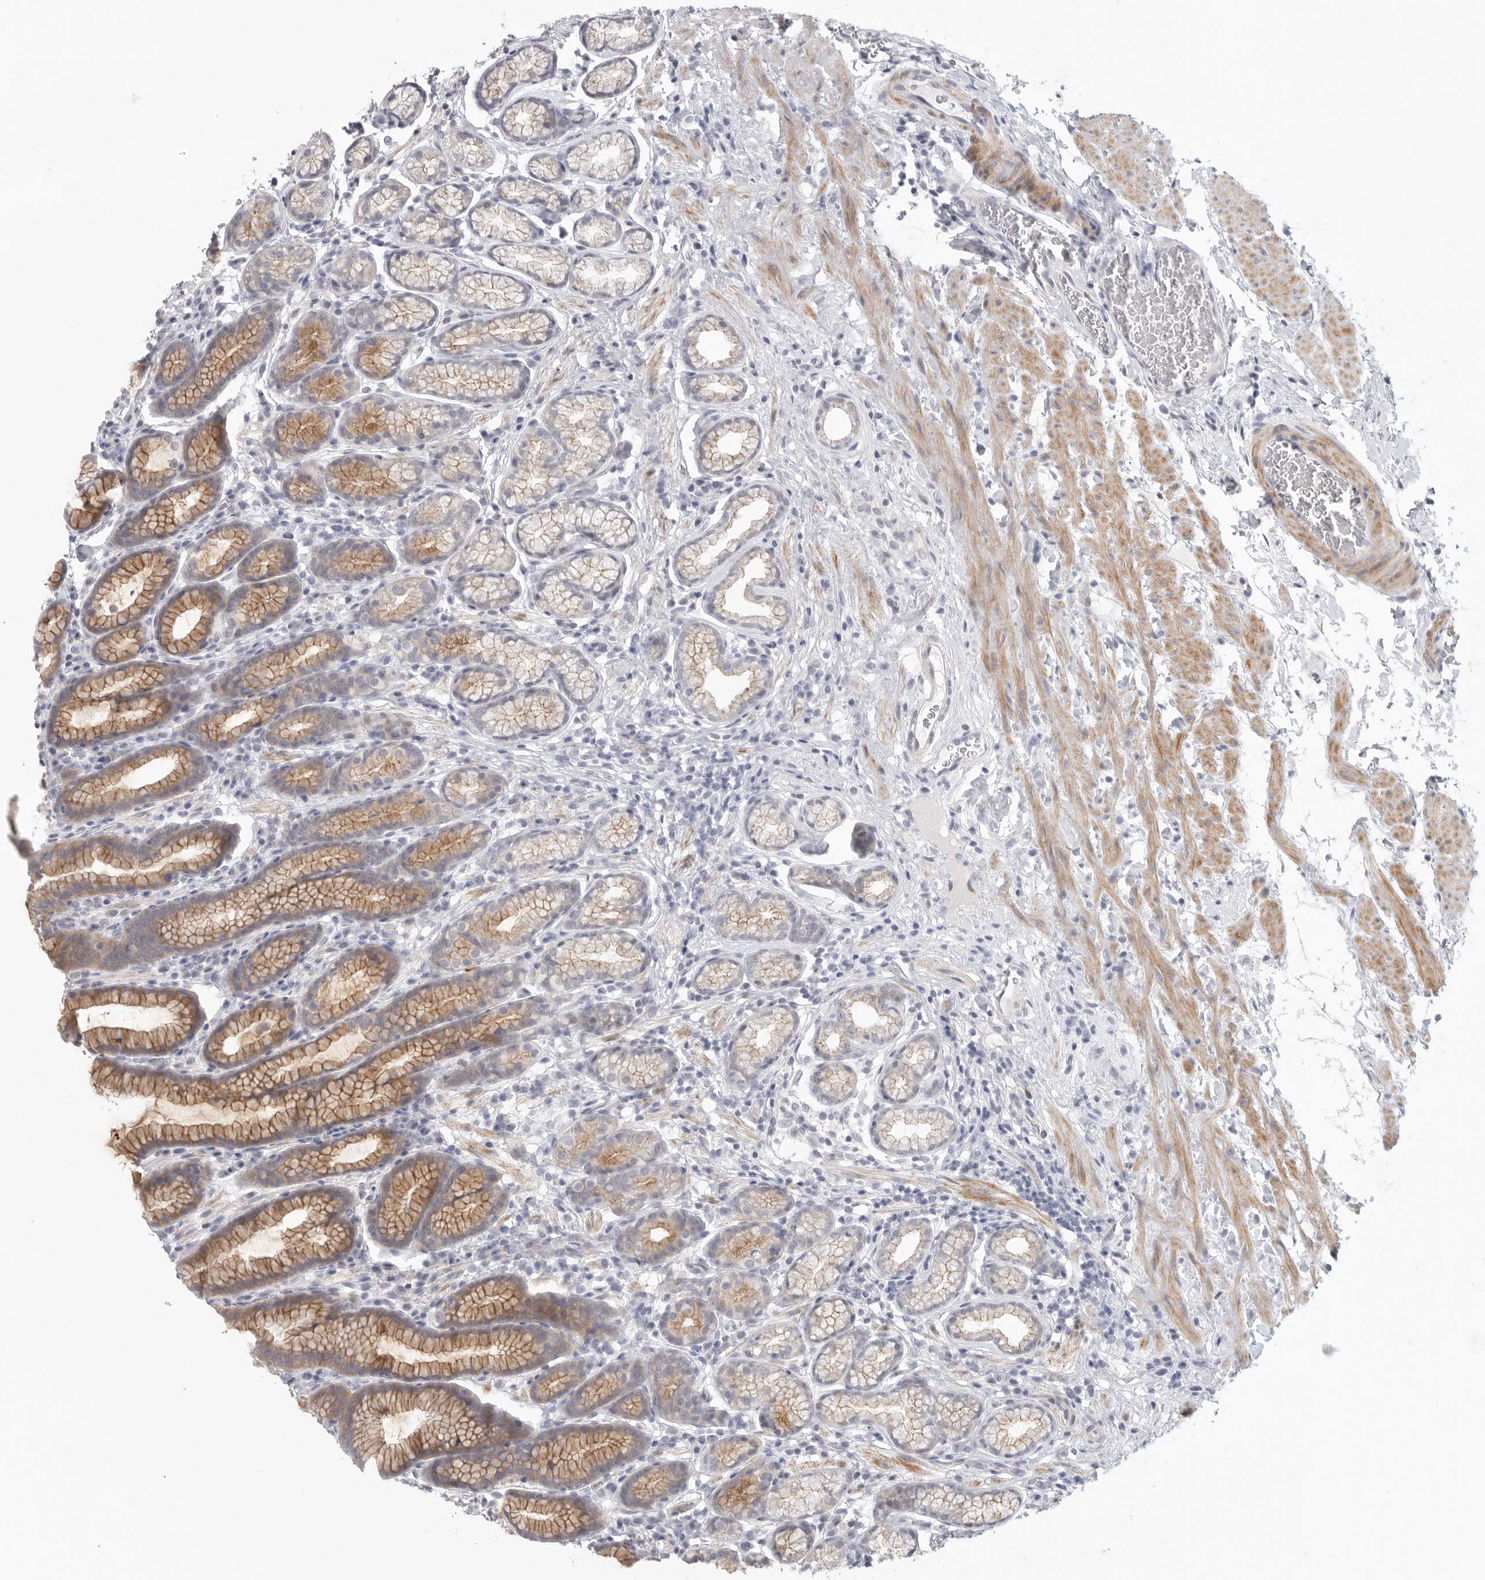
{"staining": {"intensity": "moderate", "quantity": "25%-75%", "location": "cytoplasmic/membranous"}, "tissue": "stomach", "cell_type": "Glandular cells", "image_type": "normal", "snomed": [{"axis": "morphology", "description": "Normal tissue, NOS"}, {"axis": "topography", "description": "Stomach"}], "caption": "This micrograph demonstrates immunohistochemistry staining of normal human stomach, with medium moderate cytoplasmic/membranous positivity in approximately 25%-75% of glandular cells.", "gene": "STAB2", "patient": {"sex": "male", "age": 42}}